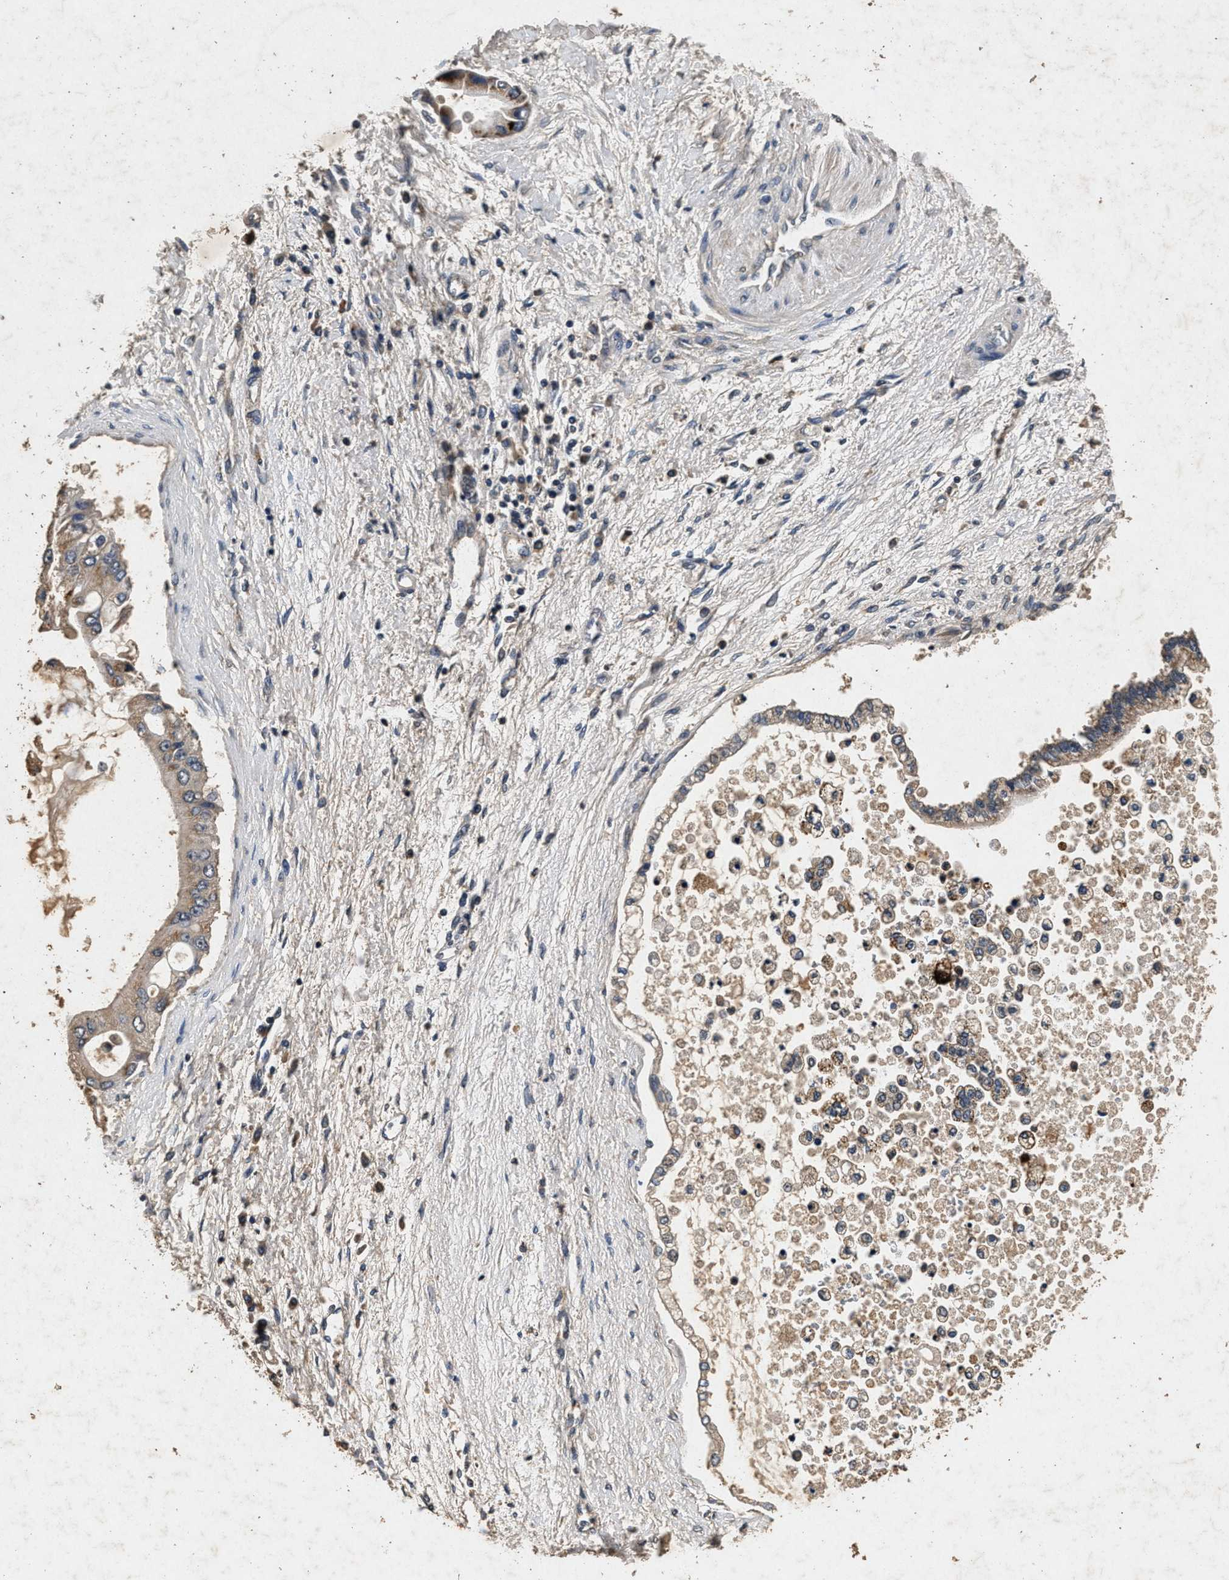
{"staining": {"intensity": "weak", "quantity": "<25%", "location": "cytoplasmic/membranous"}, "tissue": "liver cancer", "cell_type": "Tumor cells", "image_type": "cancer", "snomed": [{"axis": "morphology", "description": "Cholangiocarcinoma"}, {"axis": "topography", "description": "Liver"}], "caption": "Human liver cancer (cholangiocarcinoma) stained for a protein using IHC exhibits no expression in tumor cells.", "gene": "PPP1CC", "patient": {"sex": "male", "age": 50}}